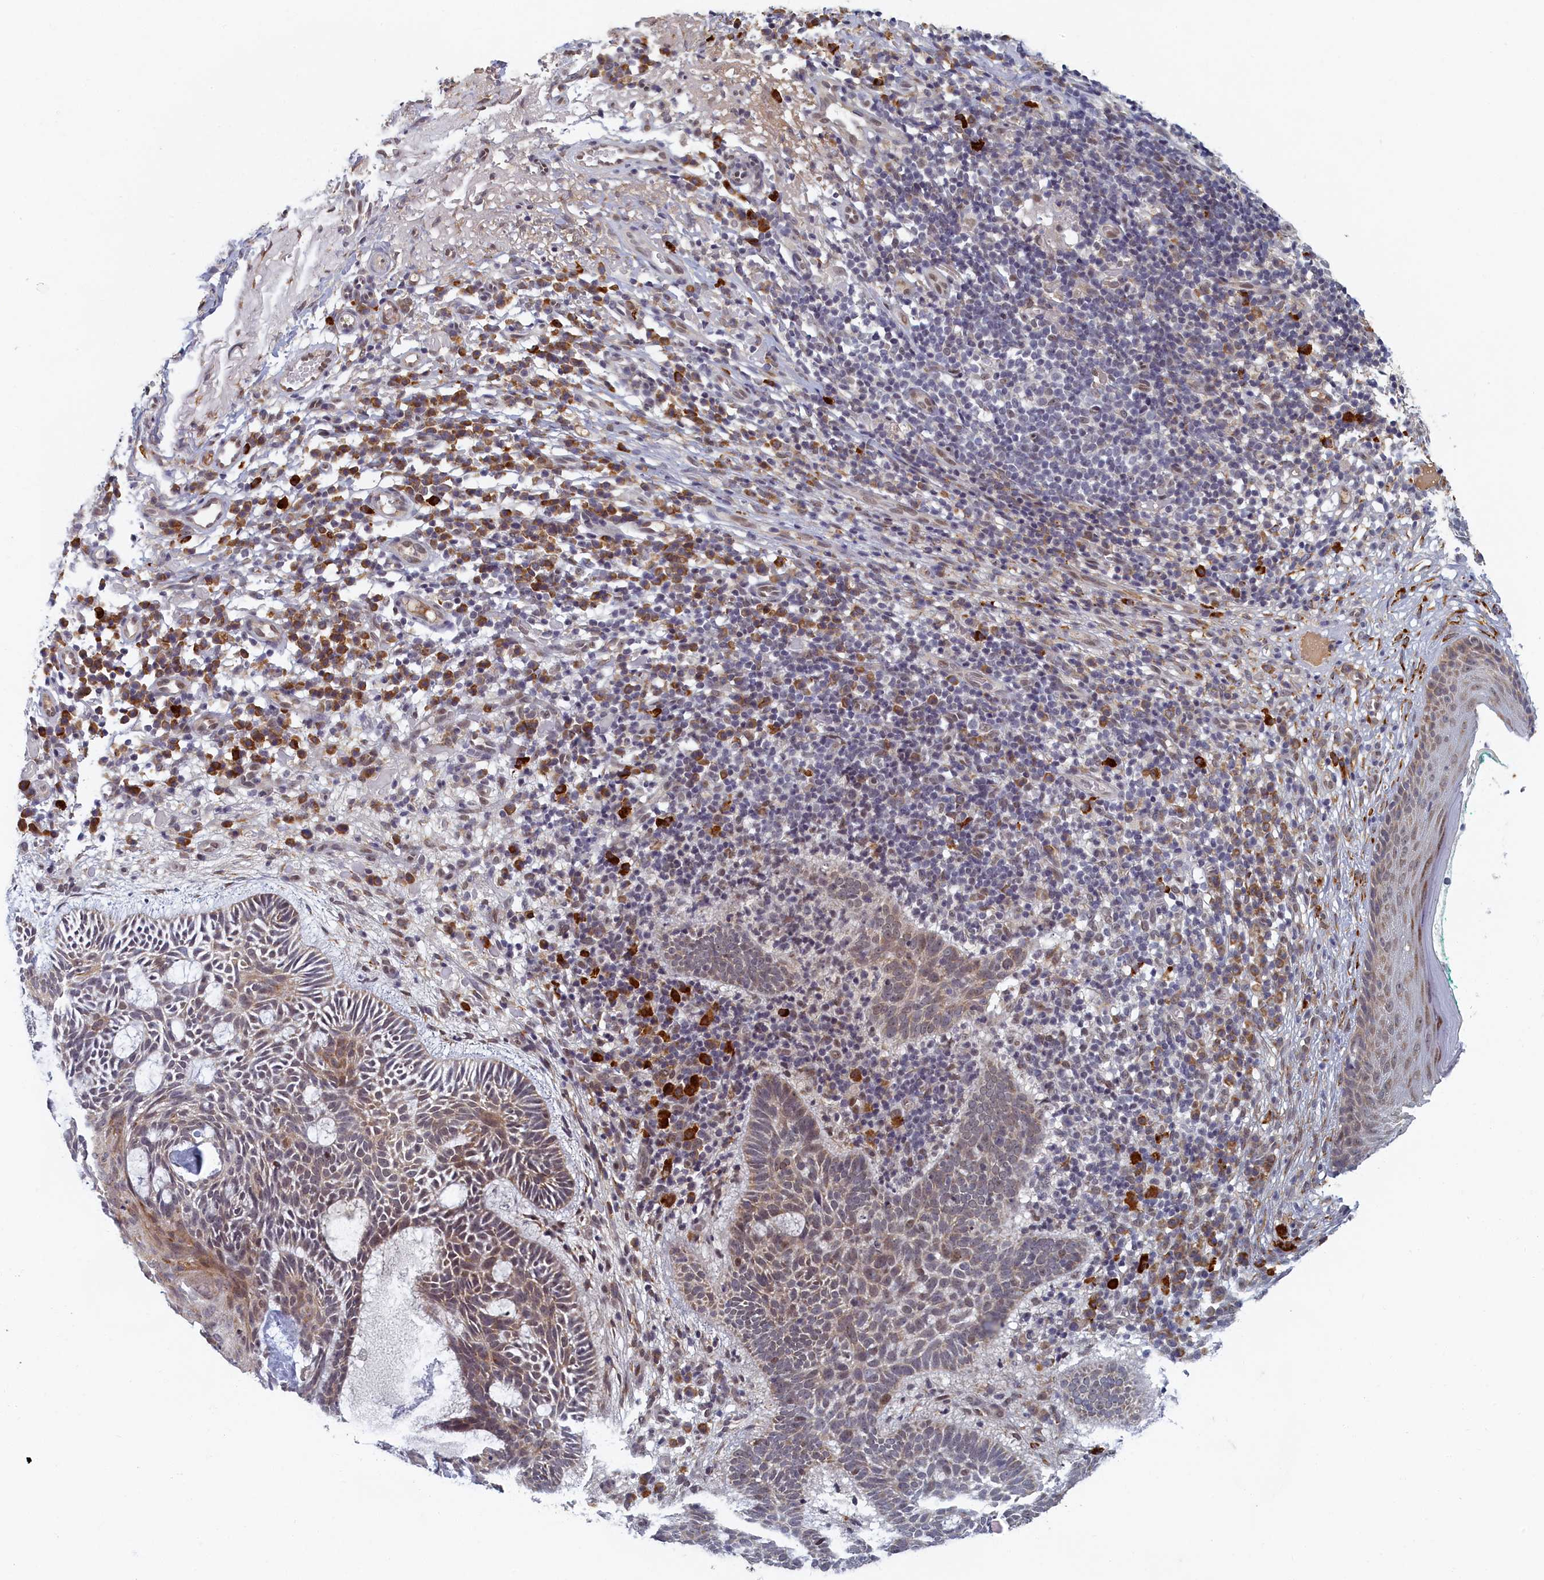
{"staining": {"intensity": "weak", "quantity": "25%-75%", "location": "cytoplasmic/membranous"}, "tissue": "skin cancer", "cell_type": "Tumor cells", "image_type": "cancer", "snomed": [{"axis": "morphology", "description": "Basal cell carcinoma"}, {"axis": "topography", "description": "Skin"}], "caption": "Protein expression analysis of human skin cancer reveals weak cytoplasmic/membranous positivity in about 25%-75% of tumor cells.", "gene": "DNAJC17", "patient": {"sex": "male", "age": 85}}